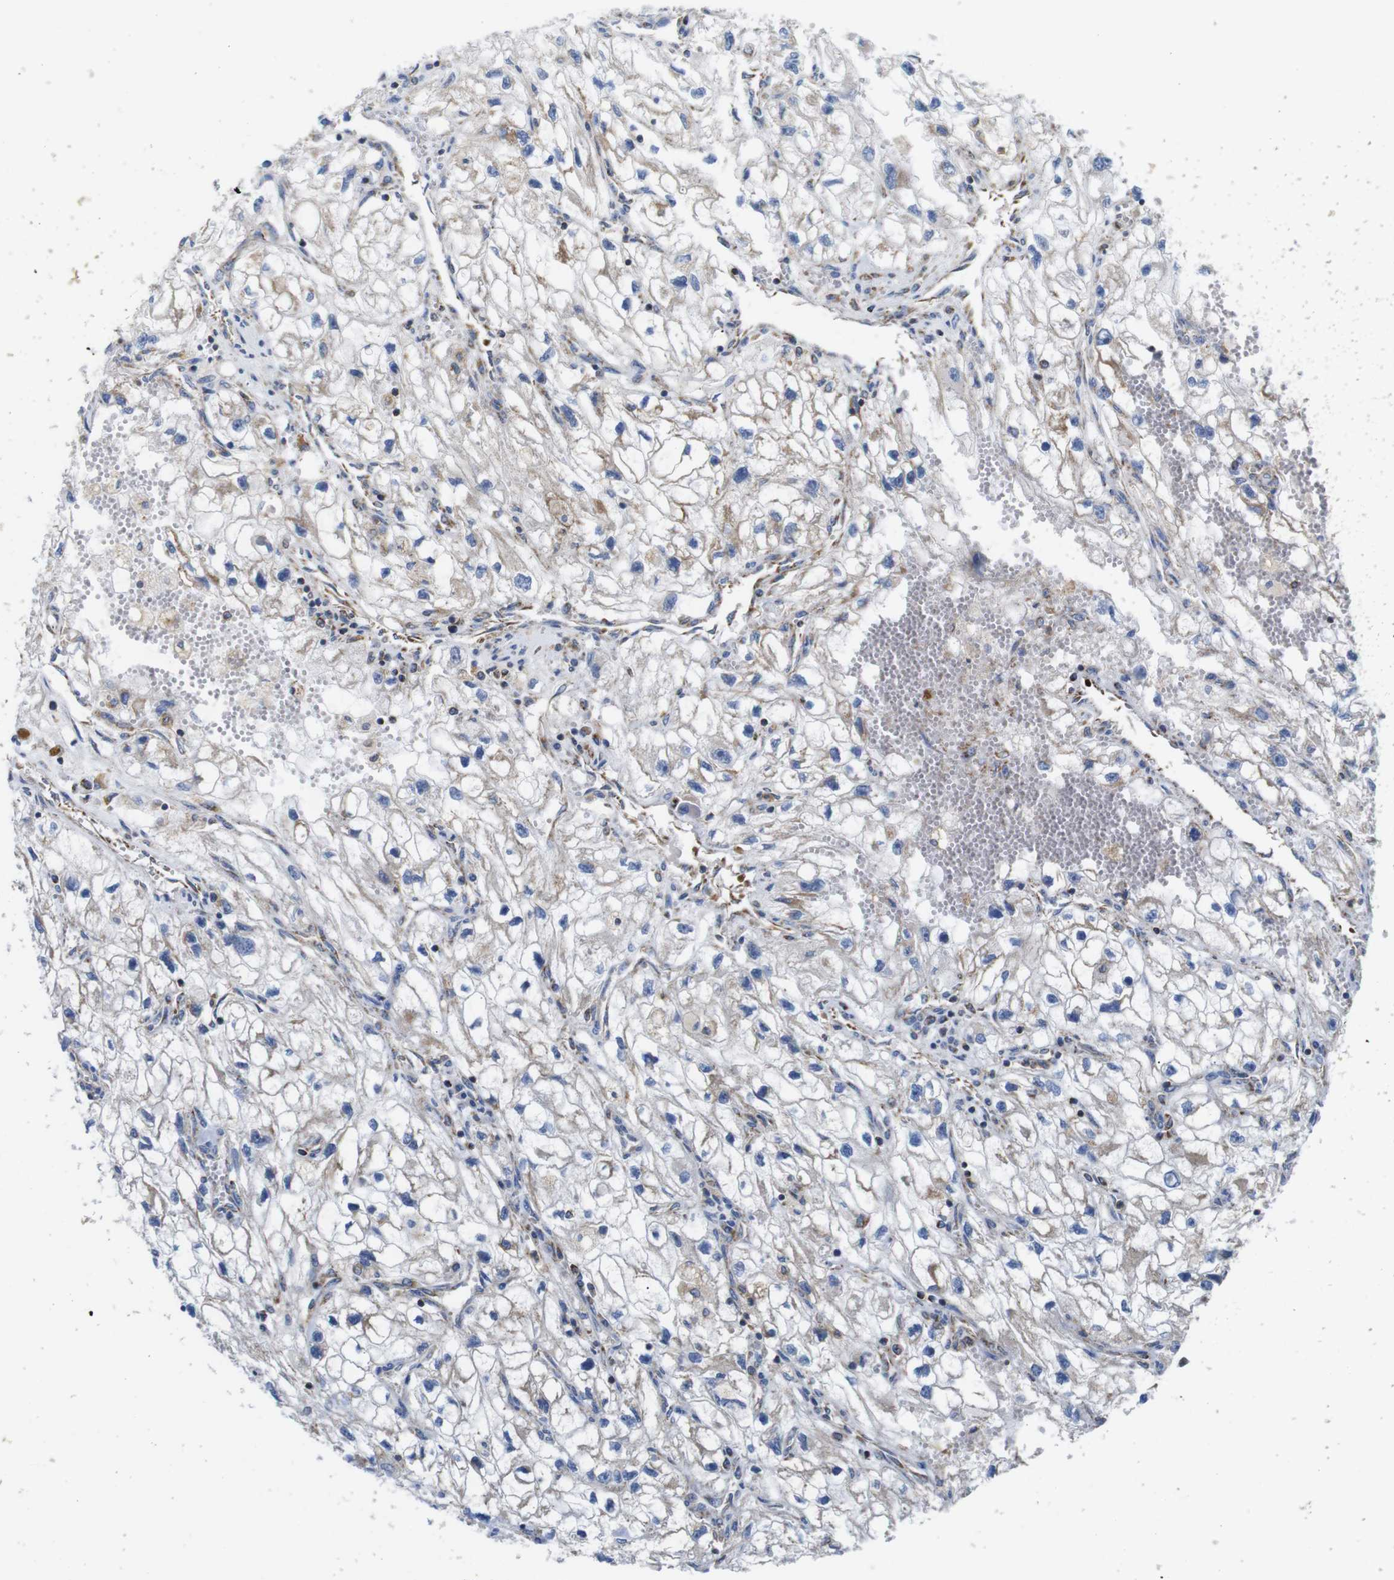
{"staining": {"intensity": "negative", "quantity": "none", "location": "none"}, "tissue": "renal cancer", "cell_type": "Tumor cells", "image_type": "cancer", "snomed": [{"axis": "morphology", "description": "Adenocarcinoma, NOS"}, {"axis": "topography", "description": "Kidney"}], "caption": "IHC image of renal cancer stained for a protein (brown), which reveals no staining in tumor cells.", "gene": "PDCD1LG2", "patient": {"sex": "female", "age": 70}}